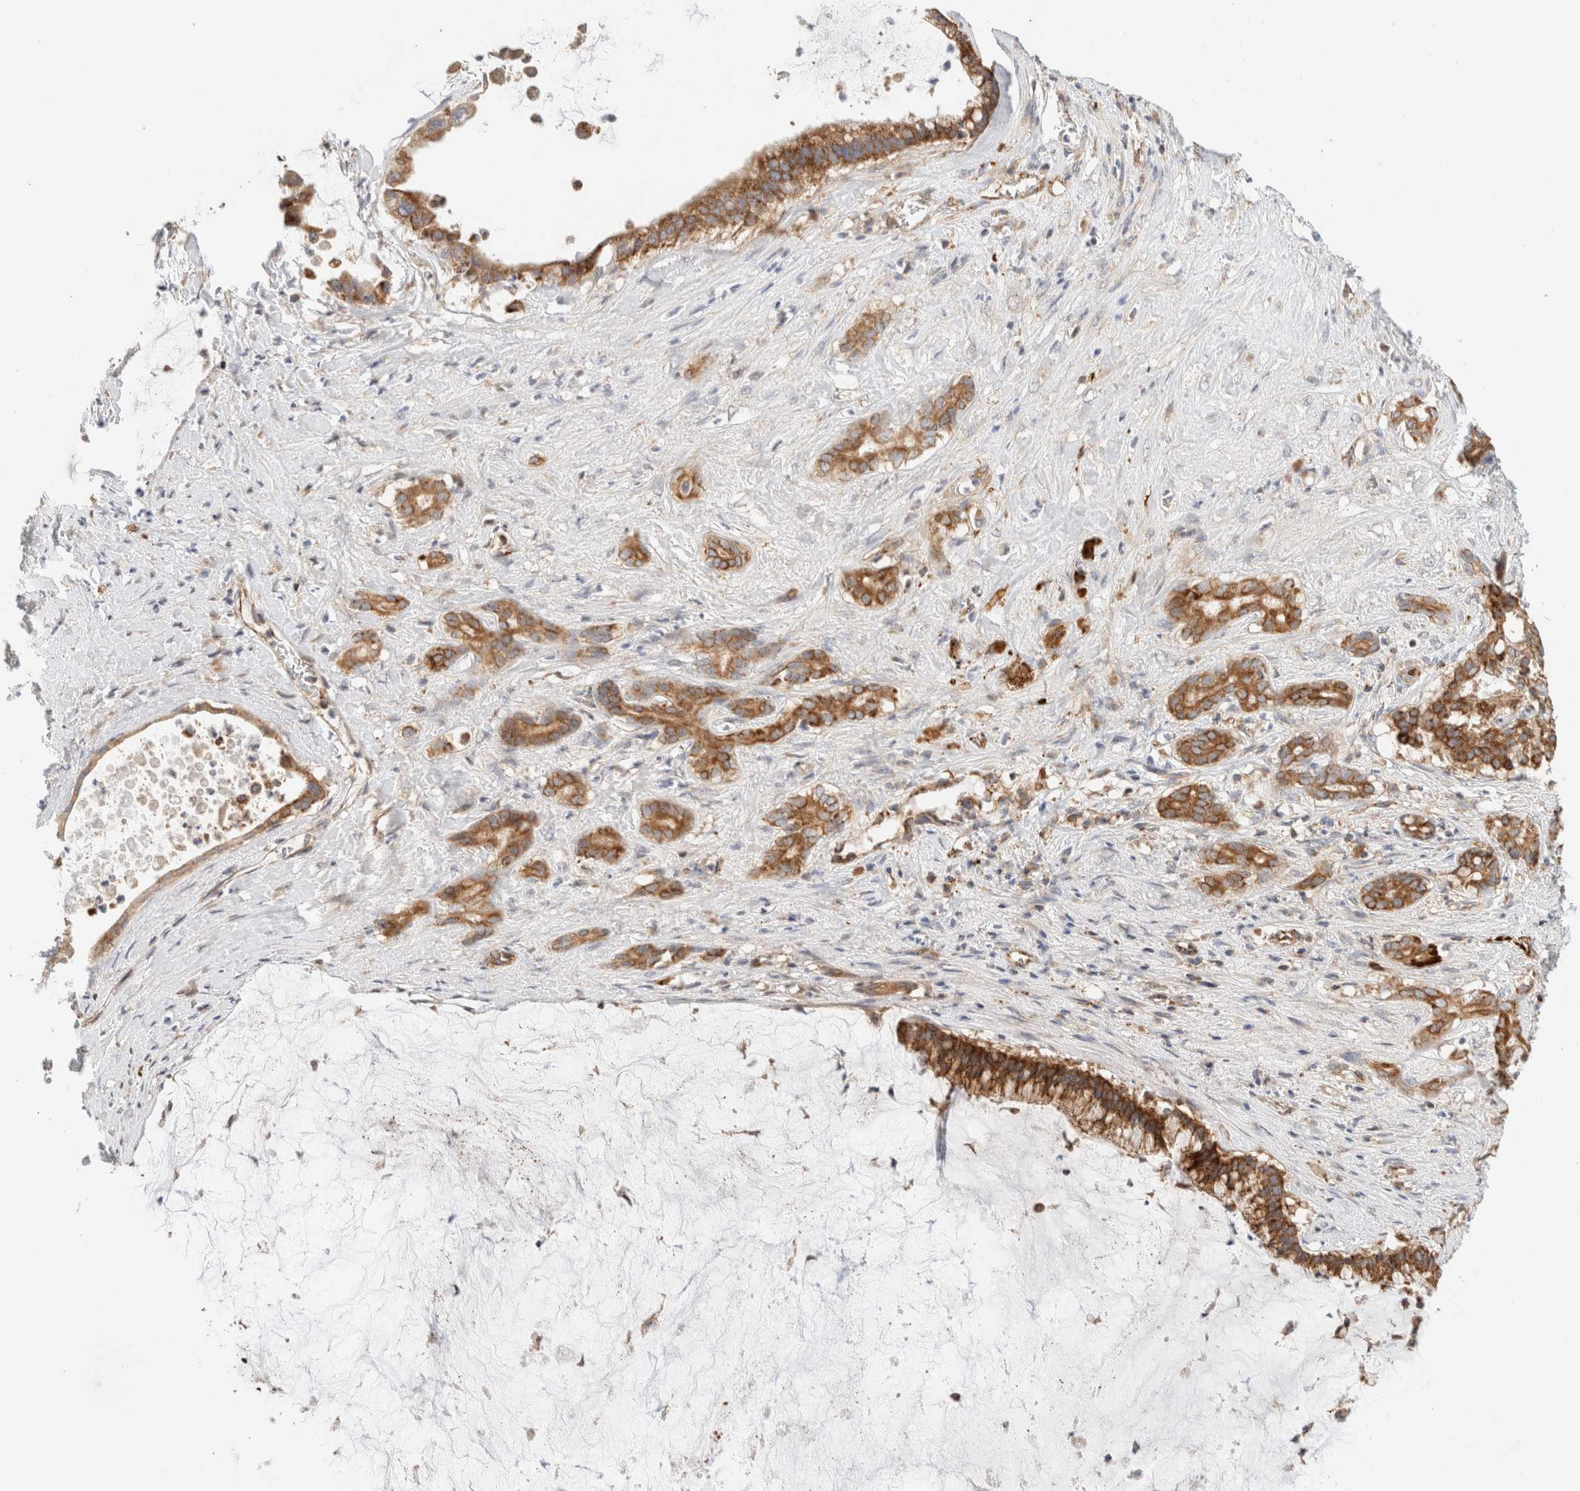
{"staining": {"intensity": "strong", "quantity": ">75%", "location": "cytoplasmic/membranous"}, "tissue": "pancreatic cancer", "cell_type": "Tumor cells", "image_type": "cancer", "snomed": [{"axis": "morphology", "description": "Adenocarcinoma, NOS"}, {"axis": "topography", "description": "Pancreas"}], "caption": "This is a photomicrograph of immunohistochemistry (IHC) staining of adenocarcinoma (pancreatic), which shows strong expression in the cytoplasmic/membranous of tumor cells.", "gene": "MRM3", "patient": {"sex": "male", "age": 41}}